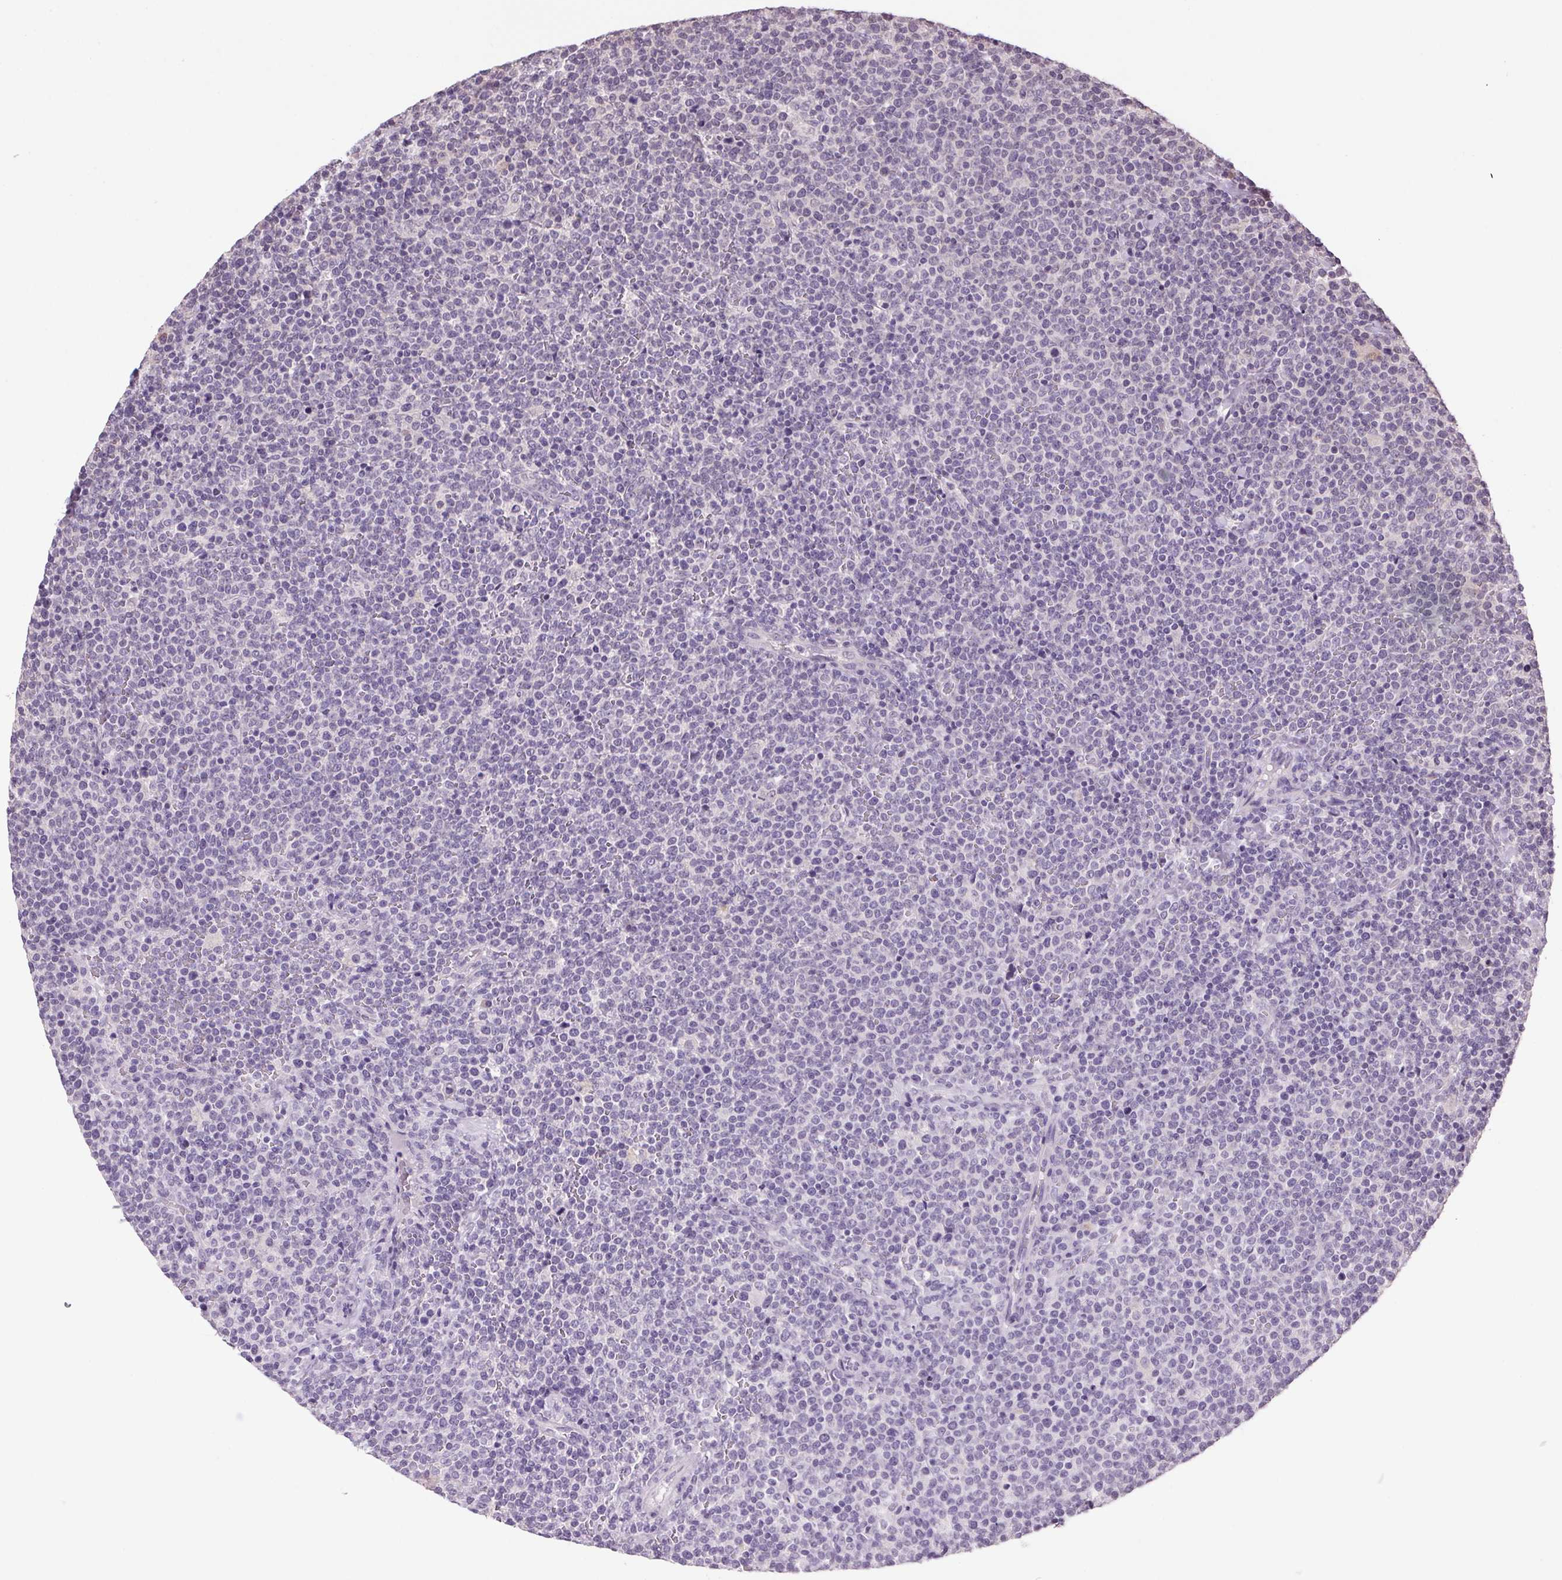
{"staining": {"intensity": "negative", "quantity": "none", "location": "none"}, "tissue": "lymphoma", "cell_type": "Tumor cells", "image_type": "cancer", "snomed": [{"axis": "morphology", "description": "Malignant lymphoma, non-Hodgkin's type, High grade"}, {"axis": "topography", "description": "Lymph node"}], "caption": "This is an immunohistochemistry (IHC) photomicrograph of lymphoma. There is no positivity in tumor cells.", "gene": "VWA3B", "patient": {"sex": "male", "age": 61}}